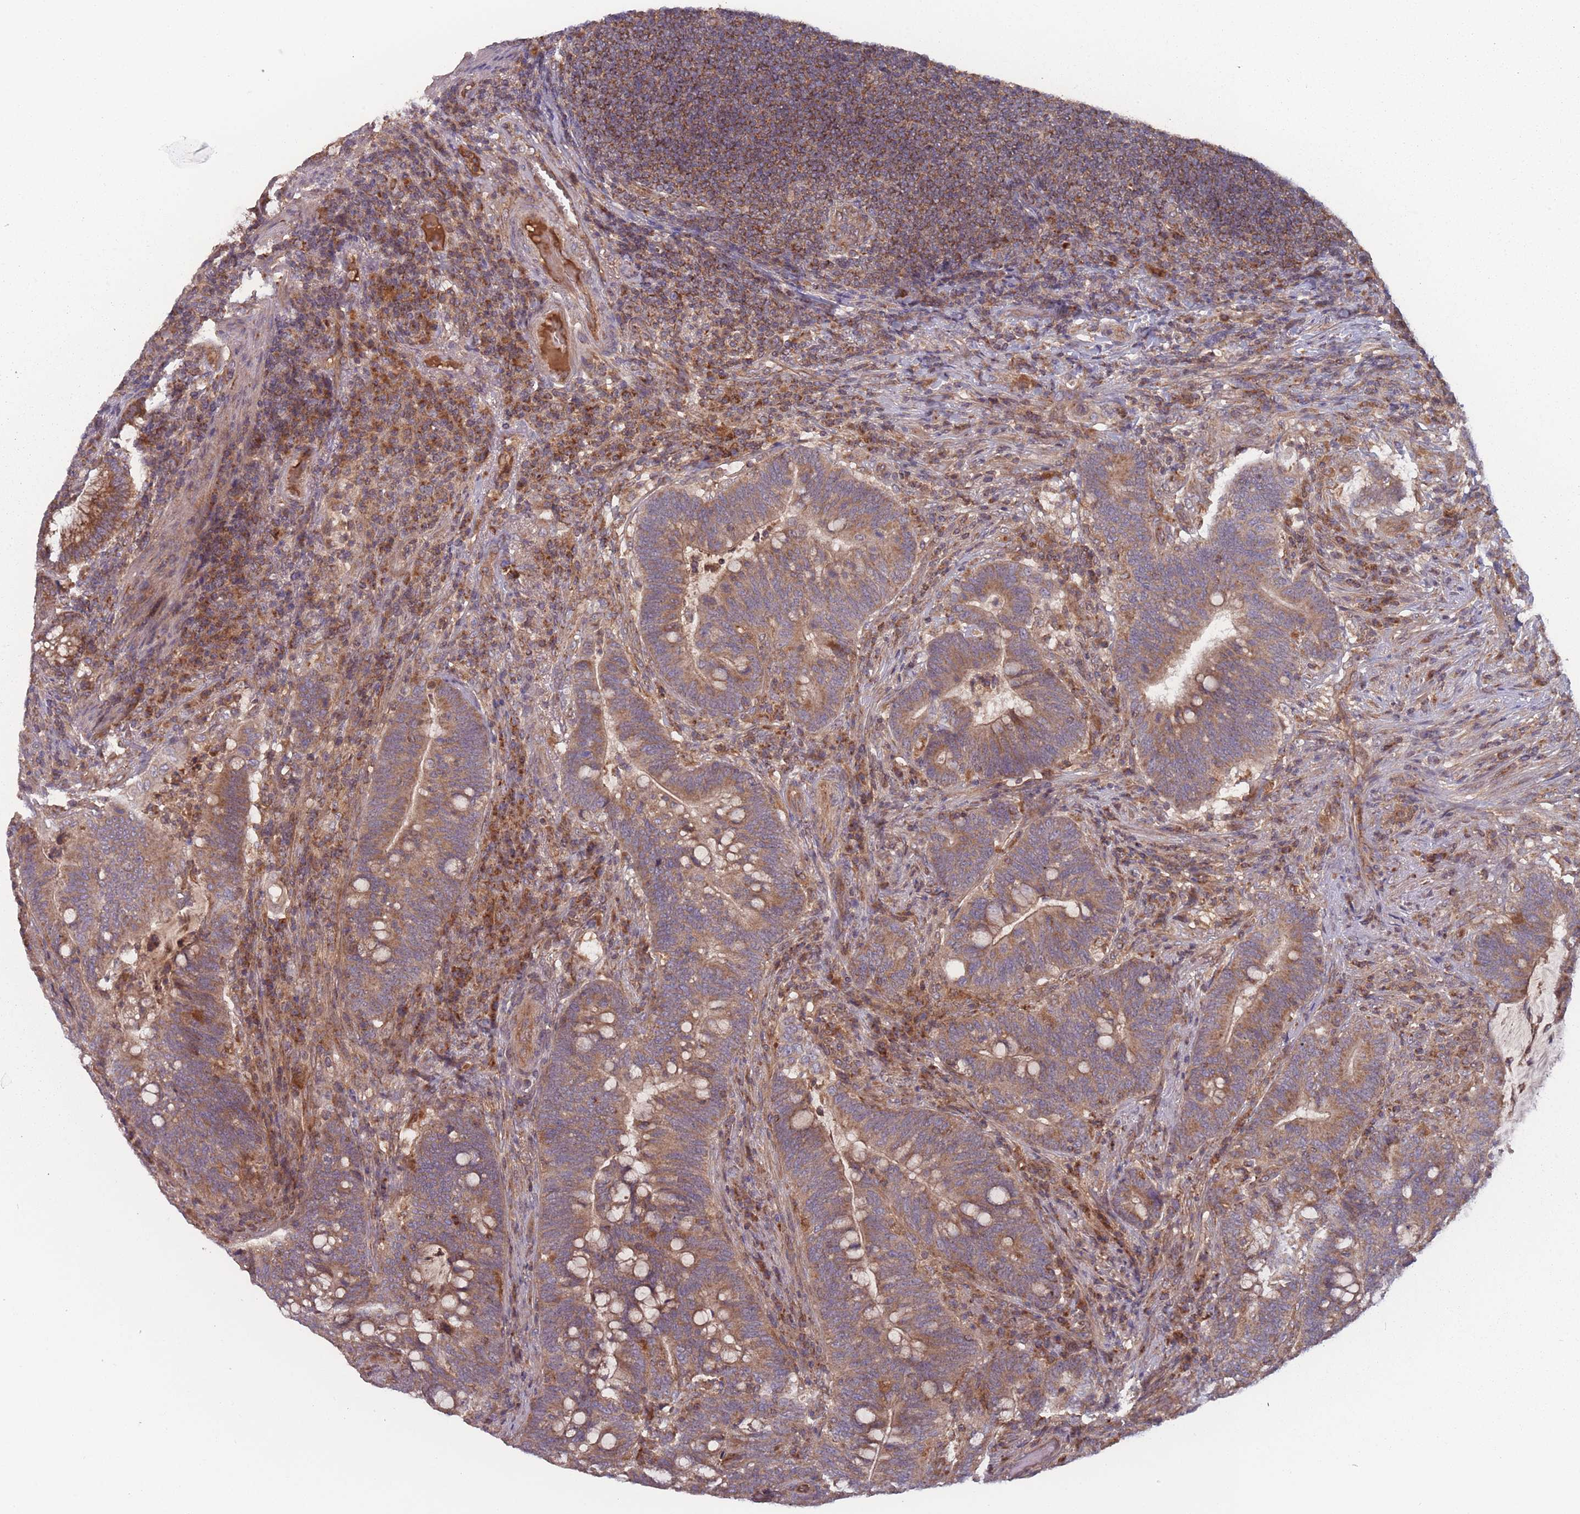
{"staining": {"intensity": "moderate", "quantity": ">75%", "location": "cytoplasmic/membranous"}, "tissue": "colorectal cancer", "cell_type": "Tumor cells", "image_type": "cancer", "snomed": [{"axis": "morphology", "description": "Normal tissue, NOS"}, {"axis": "morphology", "description": "Adenocarcinoma, NOS"}, {"axis": "topography", "description": "Colon"}], "caption": "Human colorectal cancer stained with a protein marker reveals moderate staining in tumor cells.", "gene": "ATP5MG", "patient": {"sex": "female", "age": 66}}